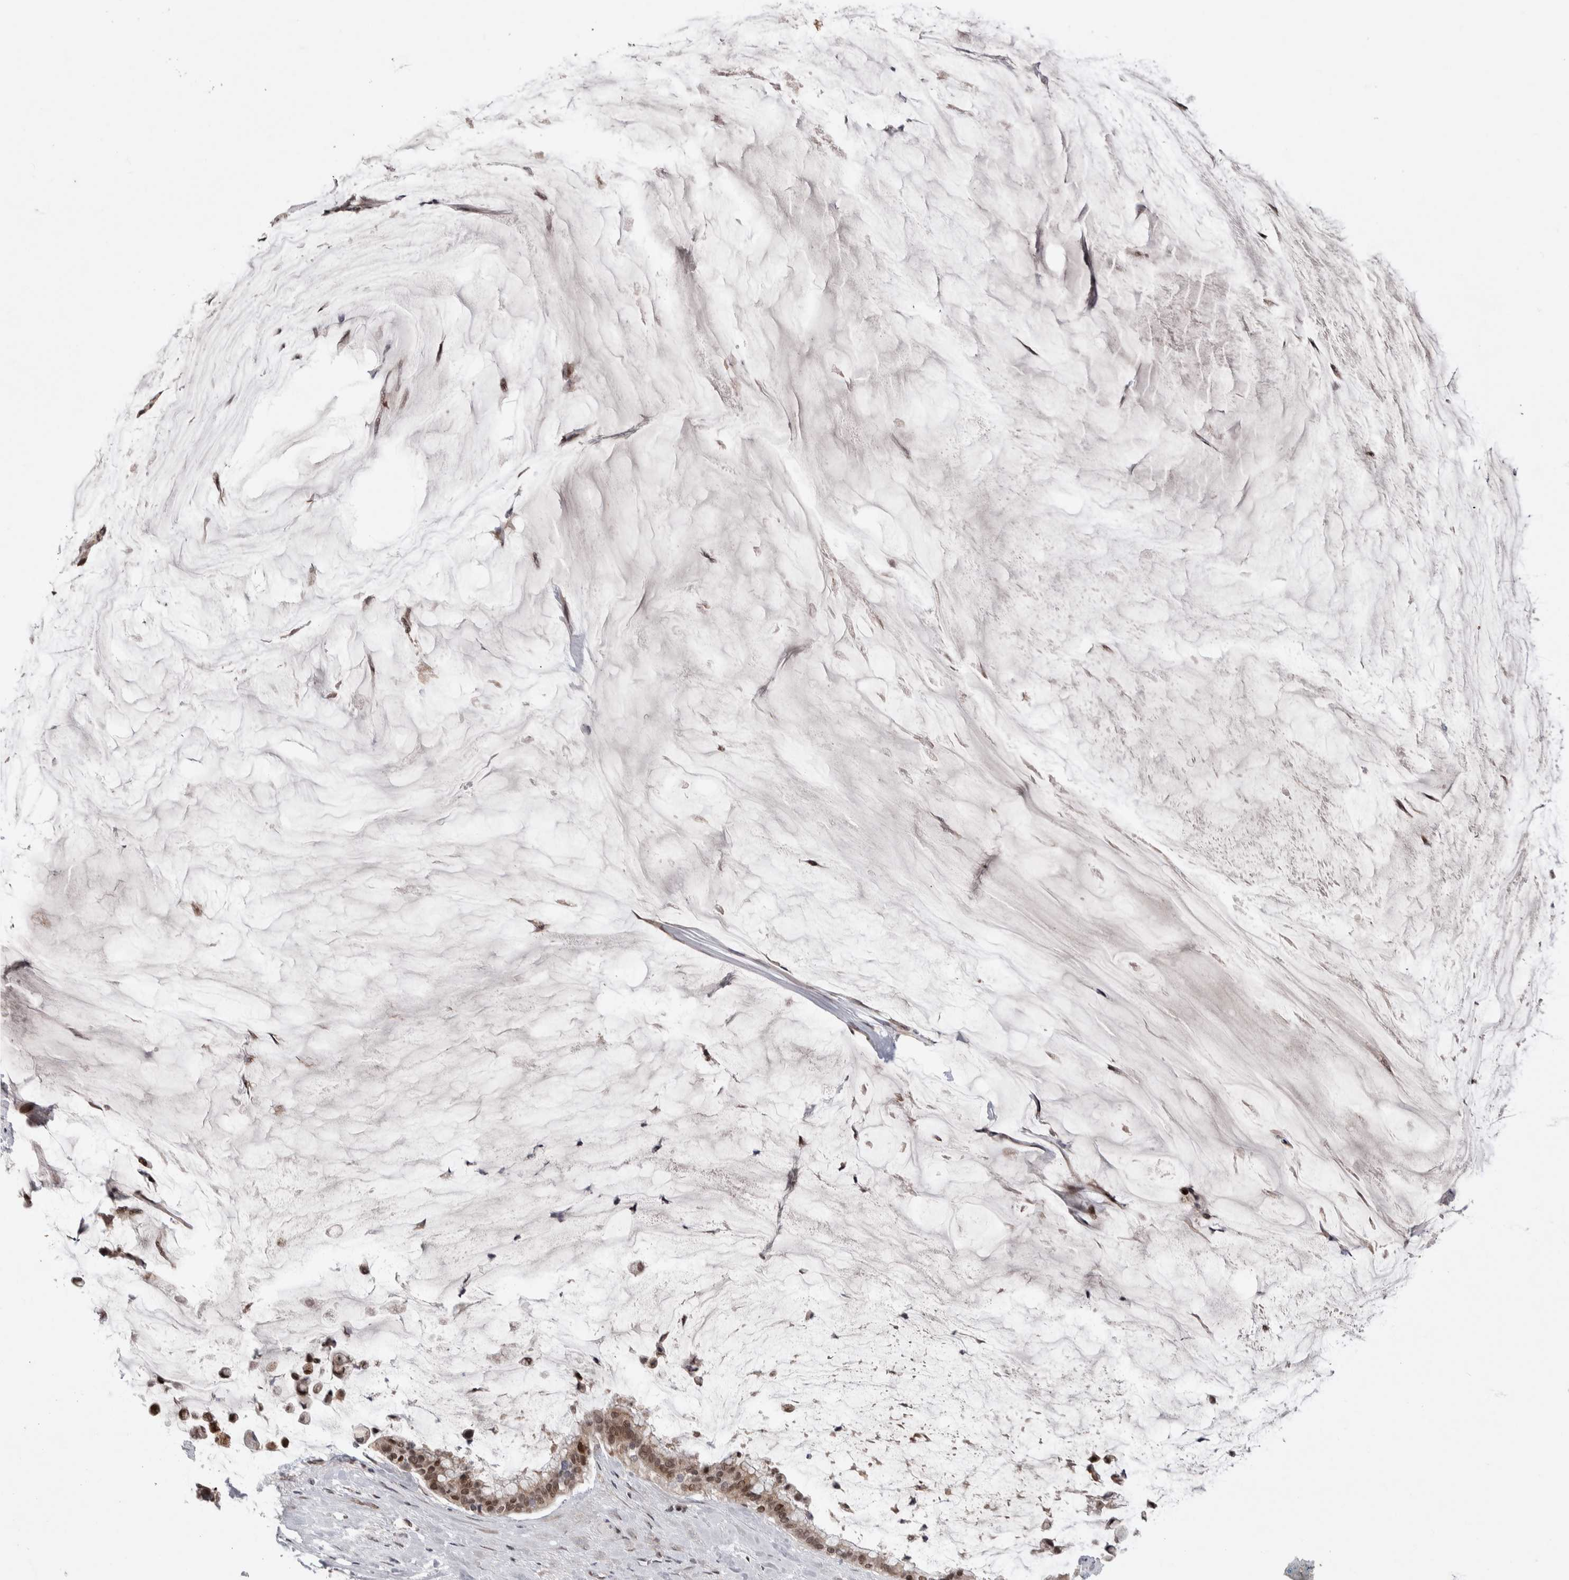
{"staining": {"intensity": "moderate", "quantity": ">75%", "location": "nuclear"}, "tissue": "pancreatic cancer", "cell_type": "Tumor cells", "image_type": "cancer", "snomed": [{"axis": "morphology", "description": "Adenocarcinoma, NOS"}, {"axis": "topography", "description": "Pancreas"}], "caption": "Brown immunohistochemical staining in pancreatic cancer (adenocarcinoma) displays moderate nuclear staining in approximately >75% of tumor cells.", "gene": "ZNF592", "patient": {"sex": "male", "age": 41}}